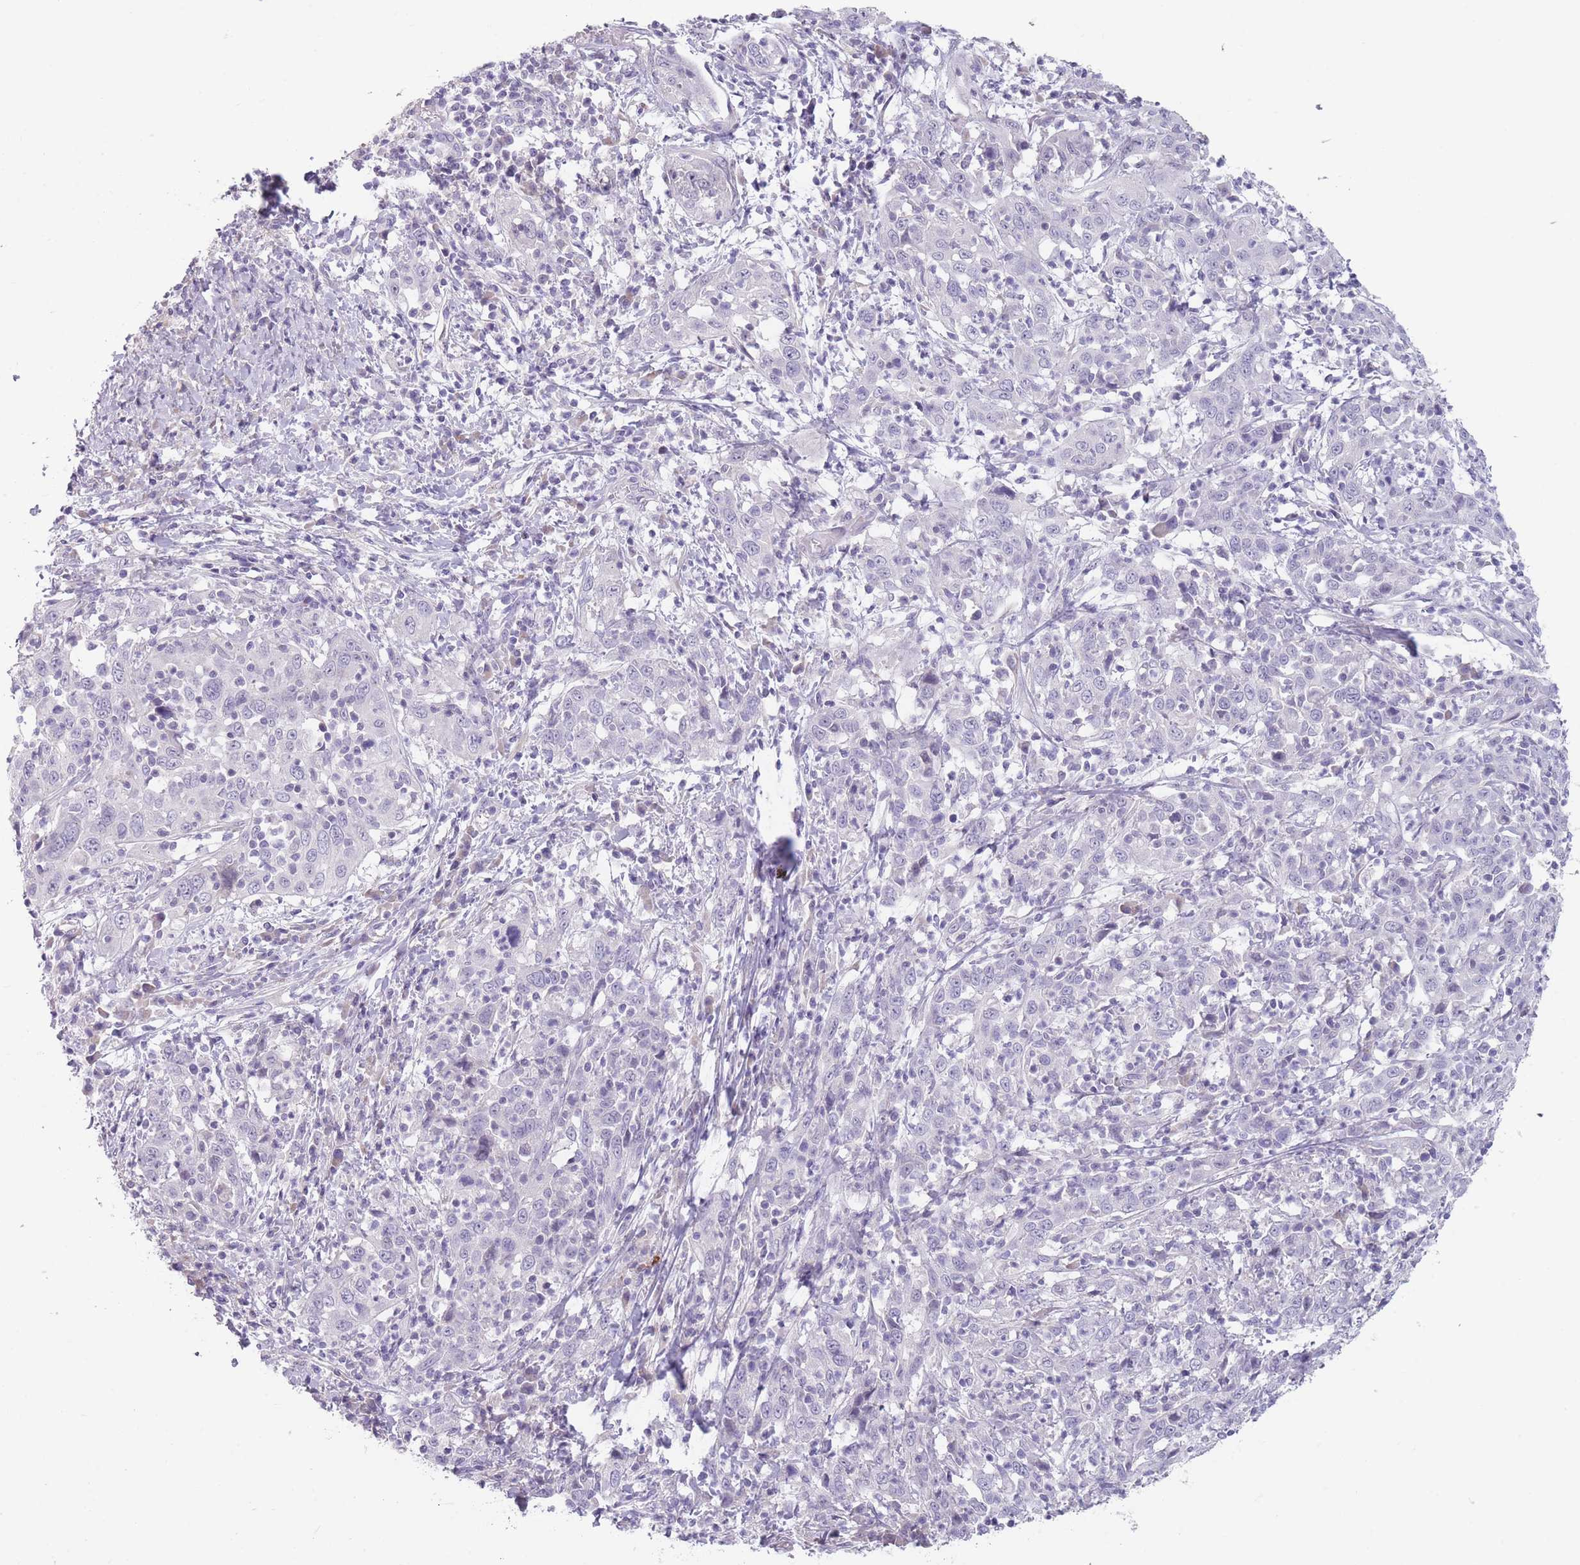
{"staining": {"intensity": "negative", "quantity": "none", "location": "none"}, "tissue": "cervical cancer", "cell_type": "Tumor cells", "image_type": "cancer", "snomed": [{"axis": "morphology", "description": "Squamous cell carcinoma, NOS"}, {"axis": "topography", "description": "Cervix"}], "caption": "Tumor cells show no significant expression in cervical cancer.", "gene": "PAIP2B", "patient": {"sex": "female", "age": 46}}